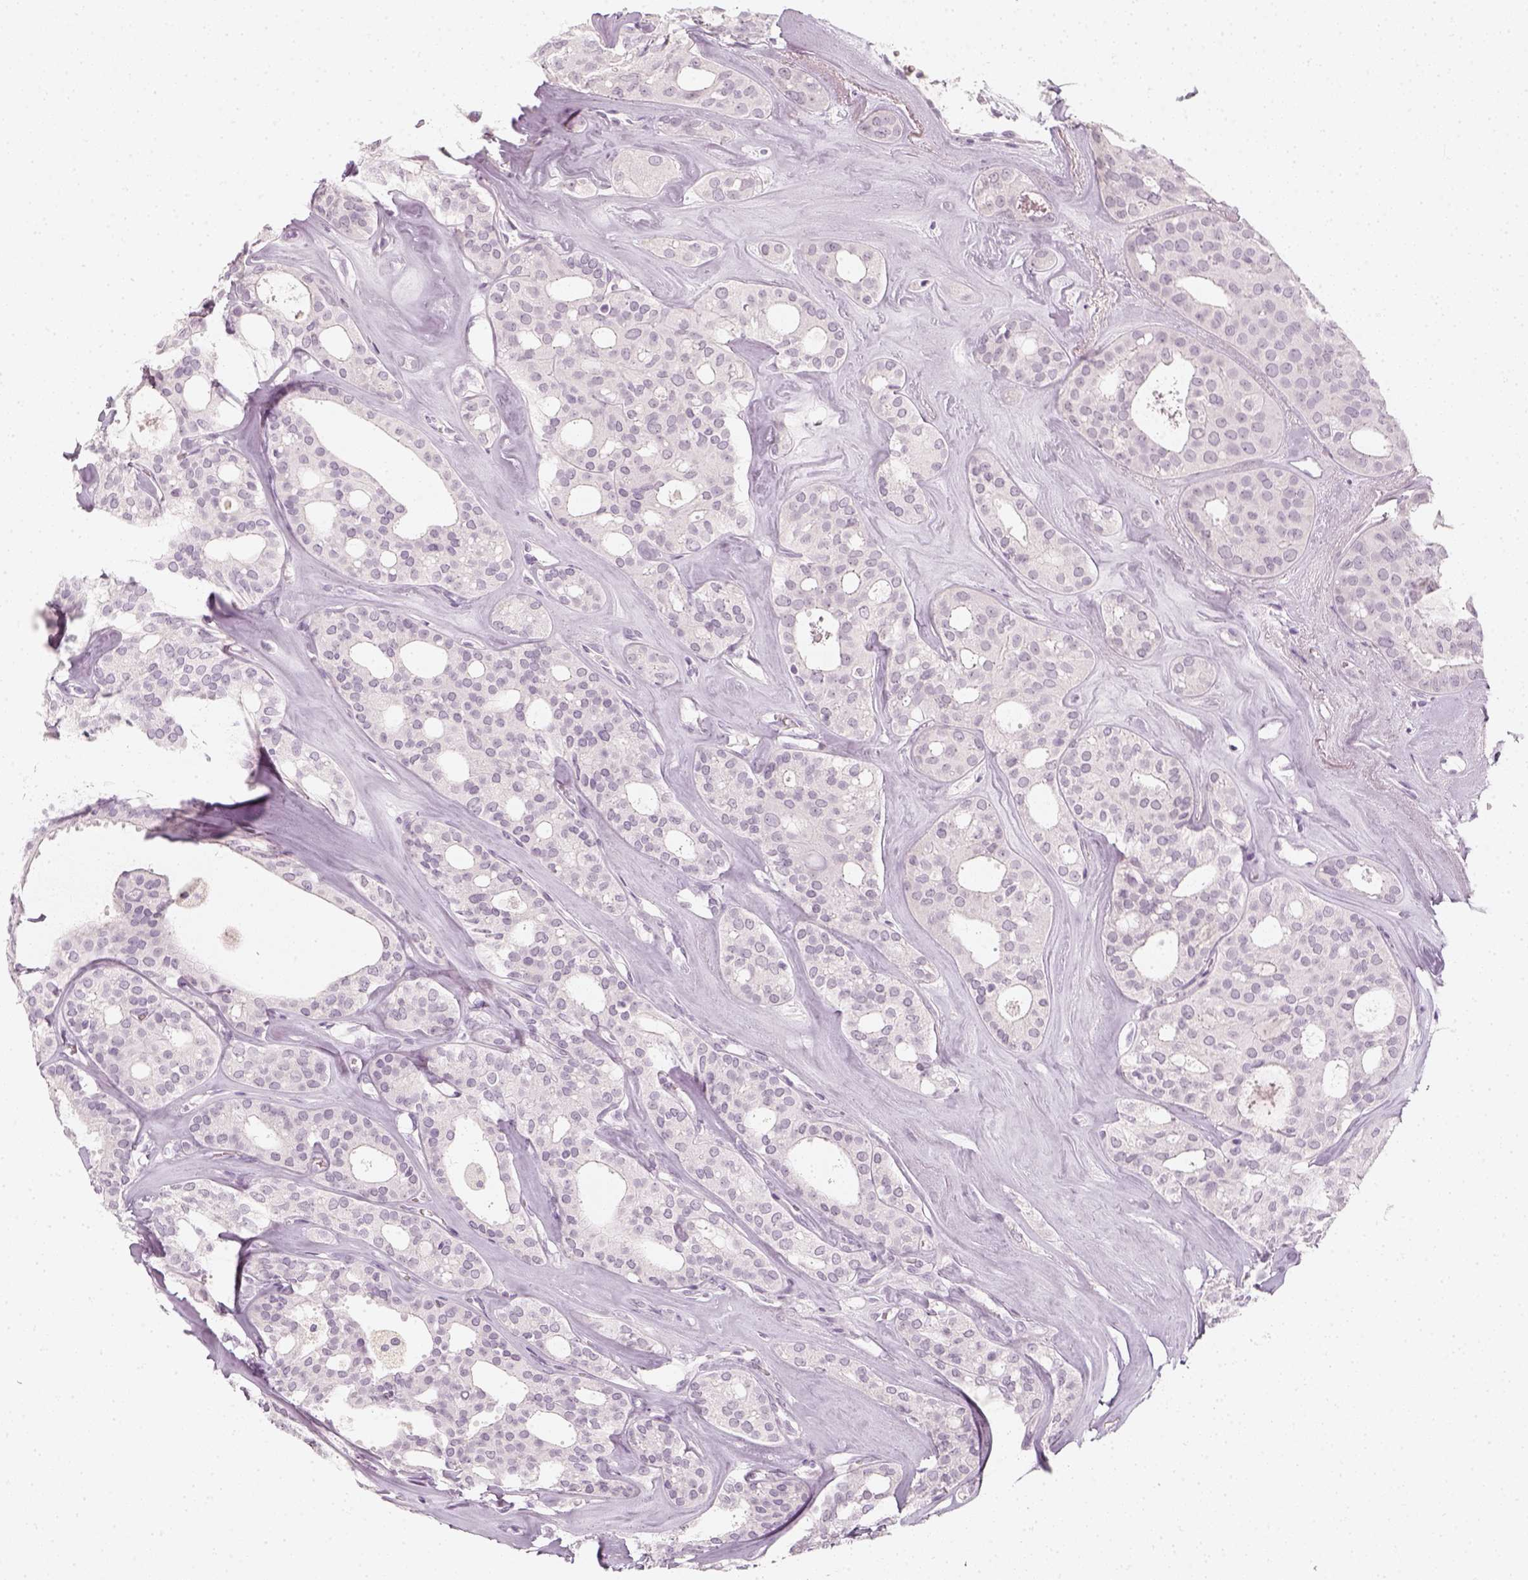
{"staining": {"intensity": "negative", "quantity": "none", "location": "none"}, "tissue": "thyroid cancer", "cell_type": "Tumor cells", "image_type": "cancer", "snomed": [{"axis": "morphology", "description": "Follicular adenoma carcinoma, NOS"}, {"axis": "topography", "description": "Thyroid gland"}], "caption": "Immunohistochemical staining of thyroid cancer (follicular adenoma carcinoma) shows no significant expression in tumor cells.", "gene": "KRT25", "patient": {"sex": "male", "age": 75}}